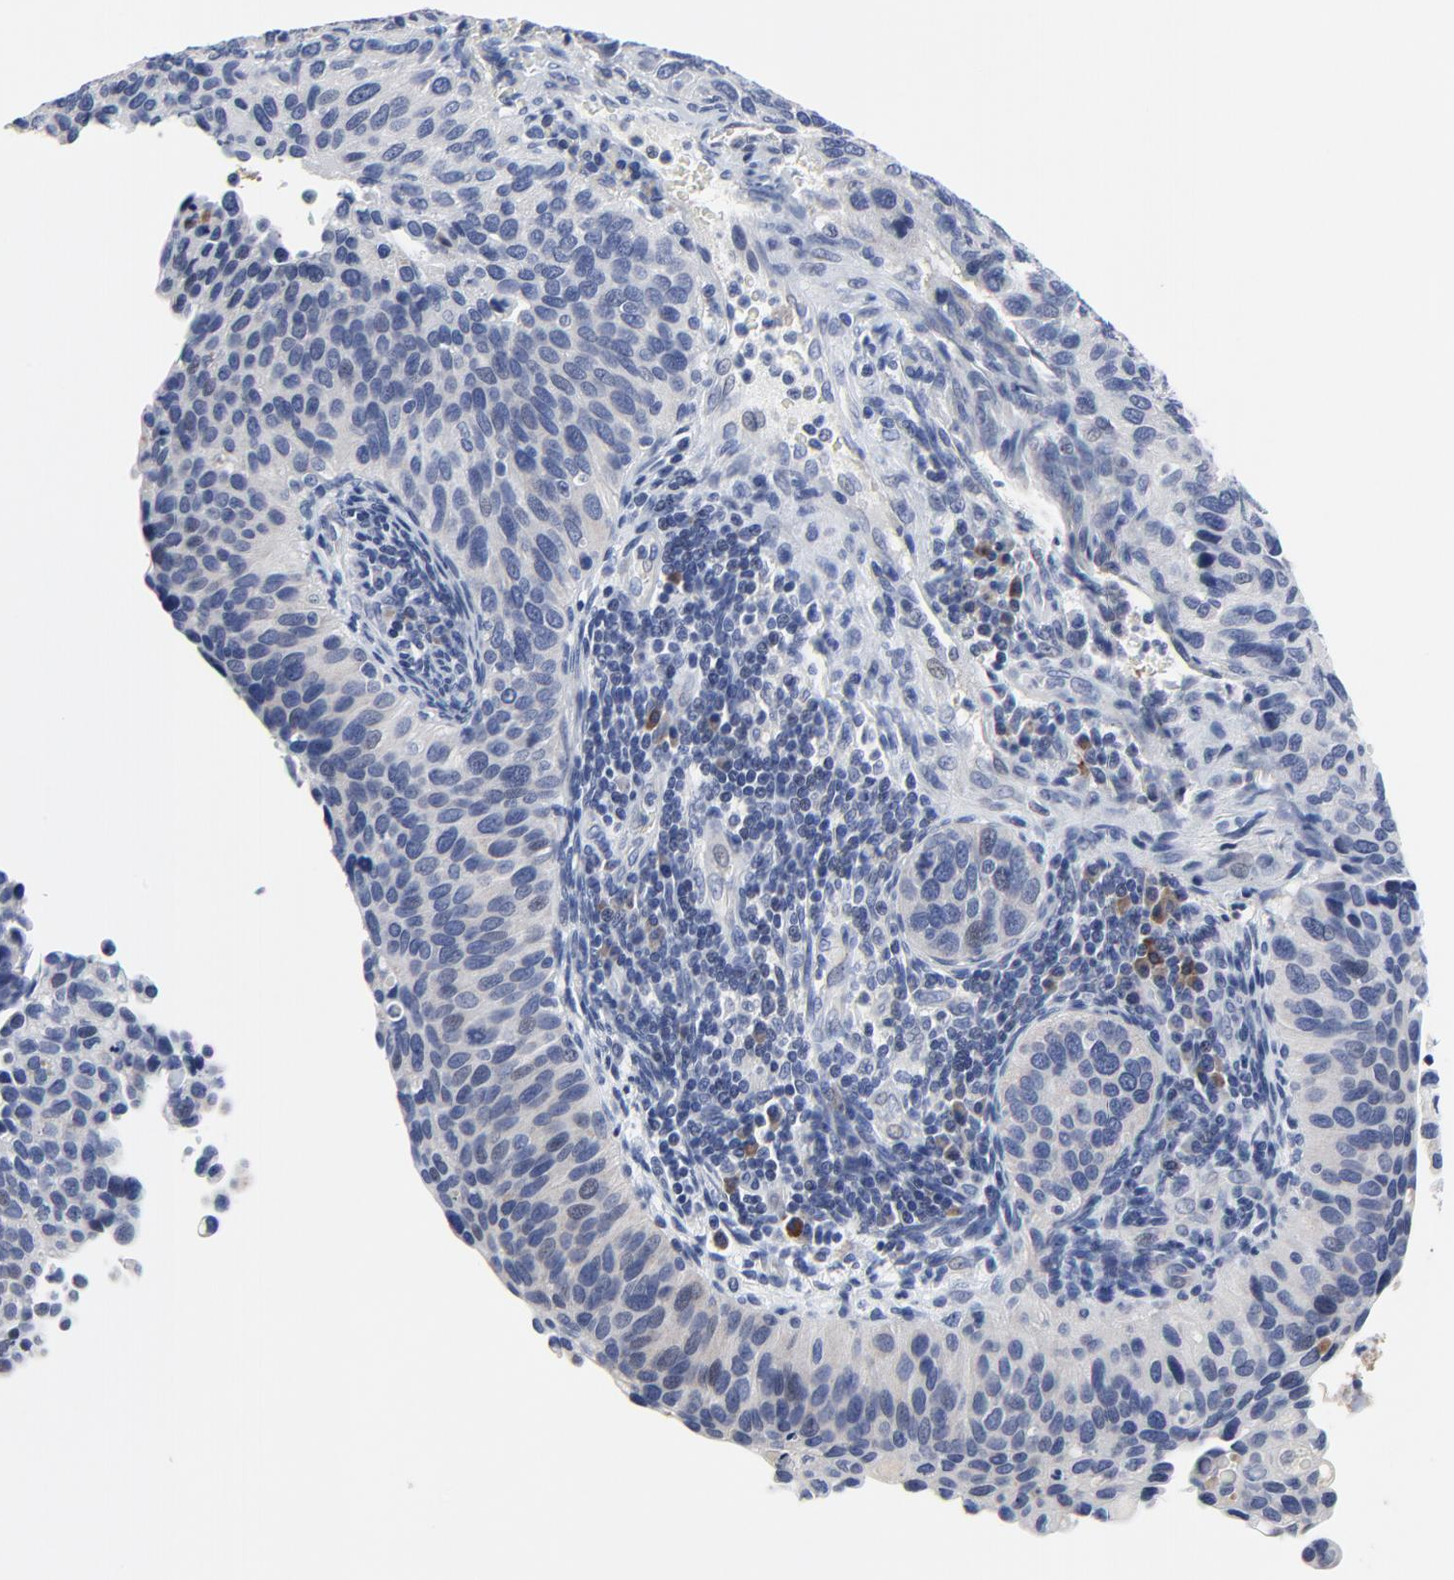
{"staining": {"intensity": "negative", "quantity": "none", "location": "none"}, "tissue": "cervical cancer", "cell_type": "Tumor cells", "image_type": "cancer", "snomed": [{"axis": "morphology", "description": "Adenocarcinoma, NOS"}, {"axis": "topography", "description": "Cervix"}], "caption": "There is no significant expression in tumor cells of cervical cancer.", "gene": "NLGN3", "patient": {"sex": "female", "age": 29}}